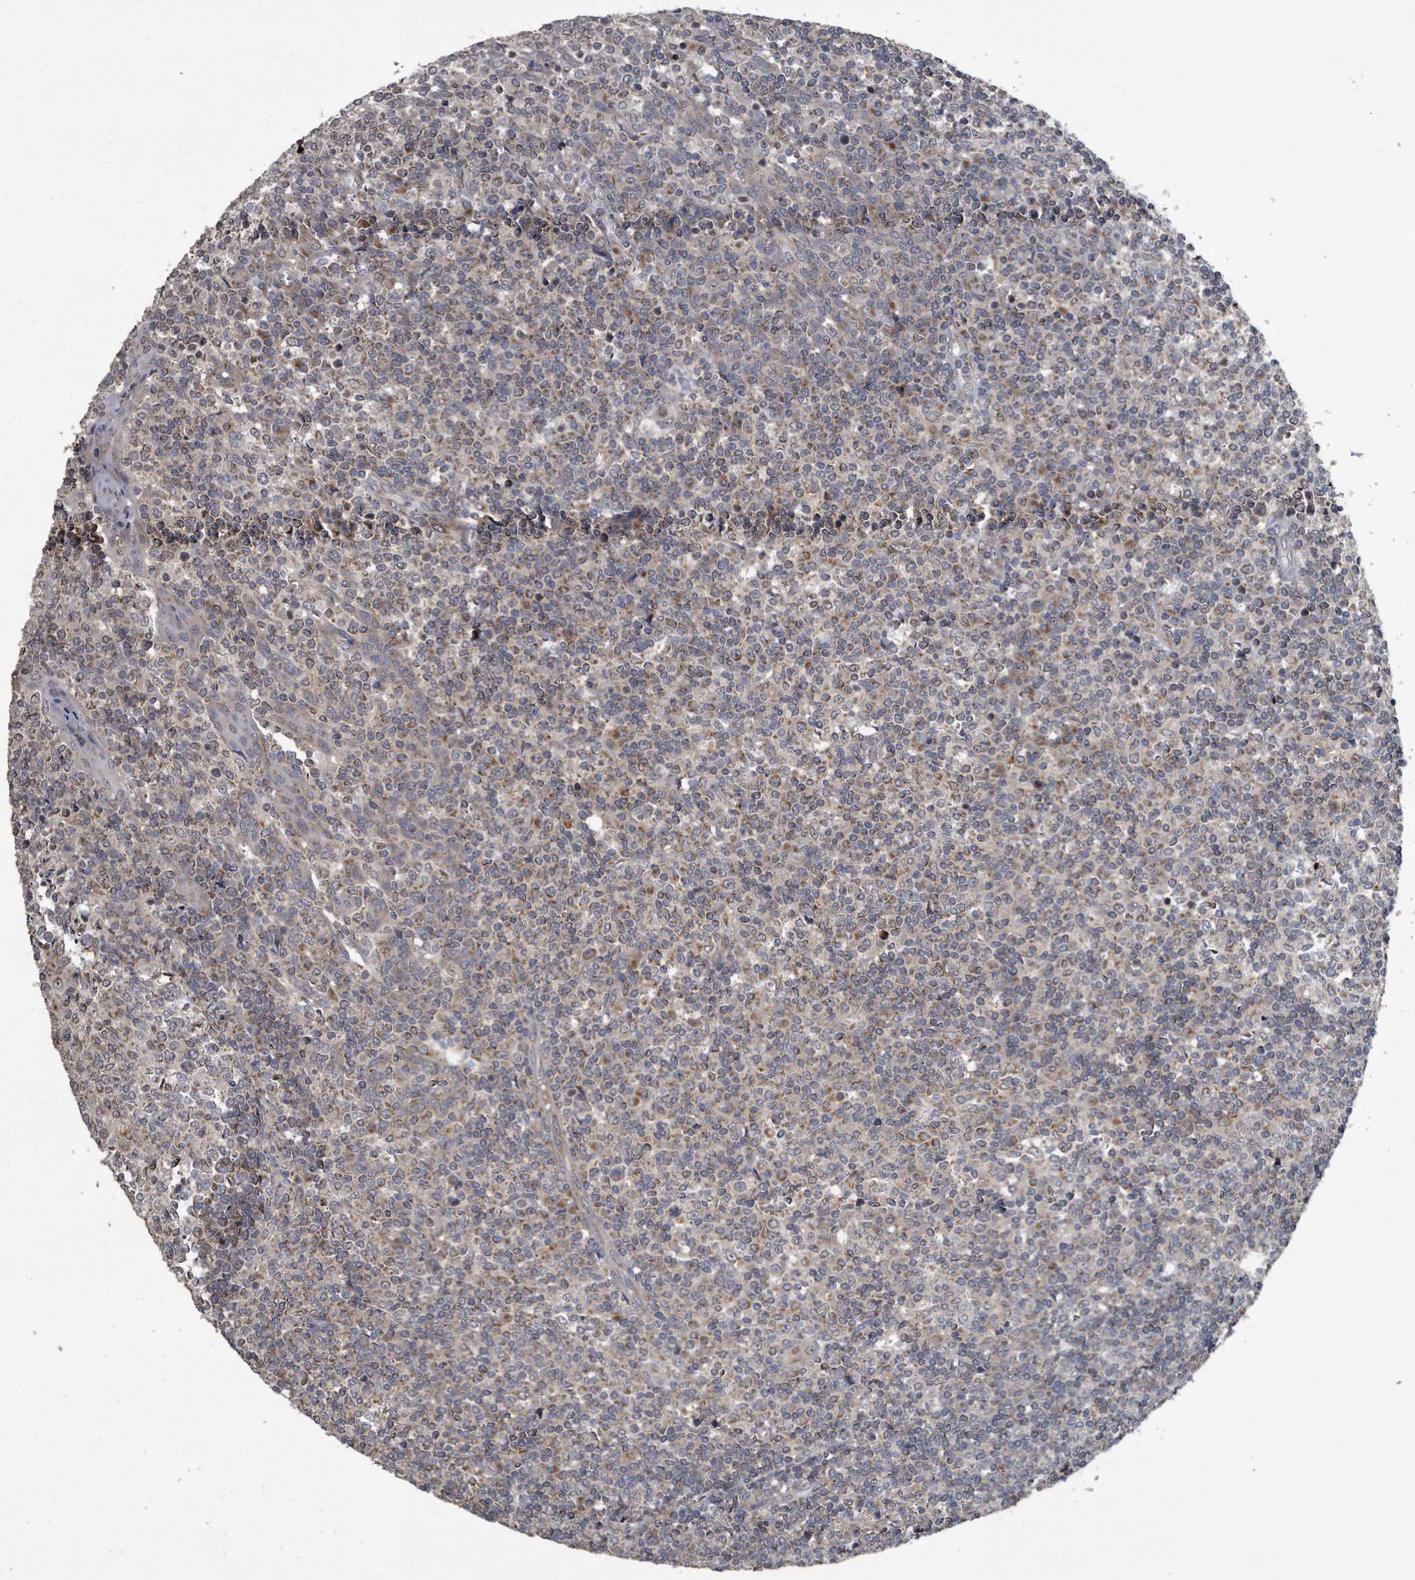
{"staining": {"intensity": "moderate", "quantity": "25%-75%", "location": "cytoplasmic/membranous"}, "tissue": "tonsil", "cell_type": "Germinal center cells", "image_type": "normal", "snomed": [{"axis": "morphology", "description": "Normal tissue, NOS"}, {"axis": "topography", "description": "Tonsil"}], "caption": "Moderate cytoplasmic/membranous expression for a protein is identified in about 25%-75% of germinal center cells of normal tonsil using immunohistochemistry.", "gene": "LYRM4", "patient": {"sex": "female", "age": 19}}